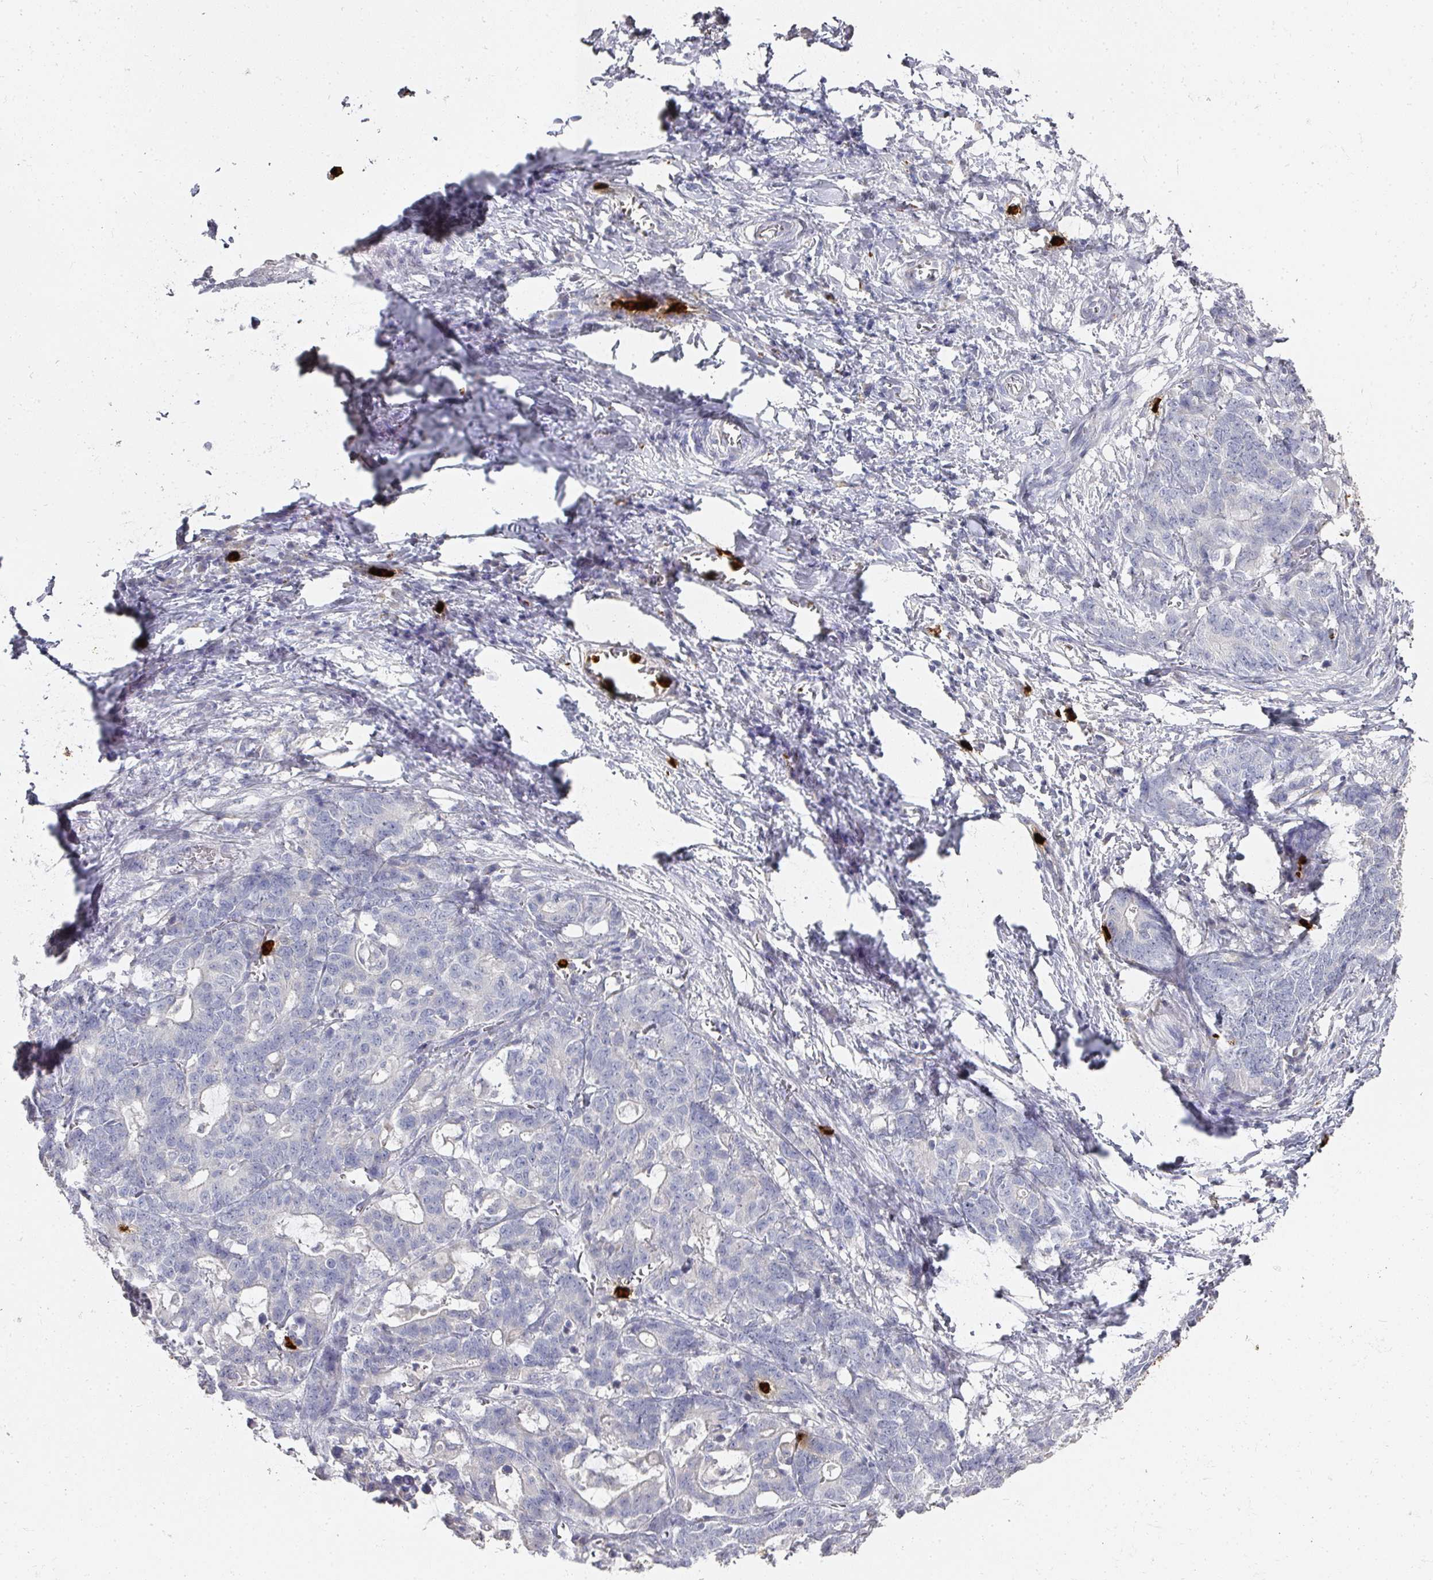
{"staining": {"intensity": "negative", "quantity": "none", "location": "none"}, "tissue": "stomach cancer", "cell_type": "Tumor cells", "image_type": "cancer", "snomed": [{"axis": "morphology", "description": "Normal tissue, NOS"}, {"axis": "morphology", "description": "Adenocarcinoma, NOS"}, {"axis": "topography", "description": "Stomach"}], "caption": "This is a photomicrograph of immunohistochemistry (IHC) staining of adenocarcinoma (stomach), which shows no expression in tumor cells.", "gene": "CAMP", "patient": {"sex": "female", "age": 64}}